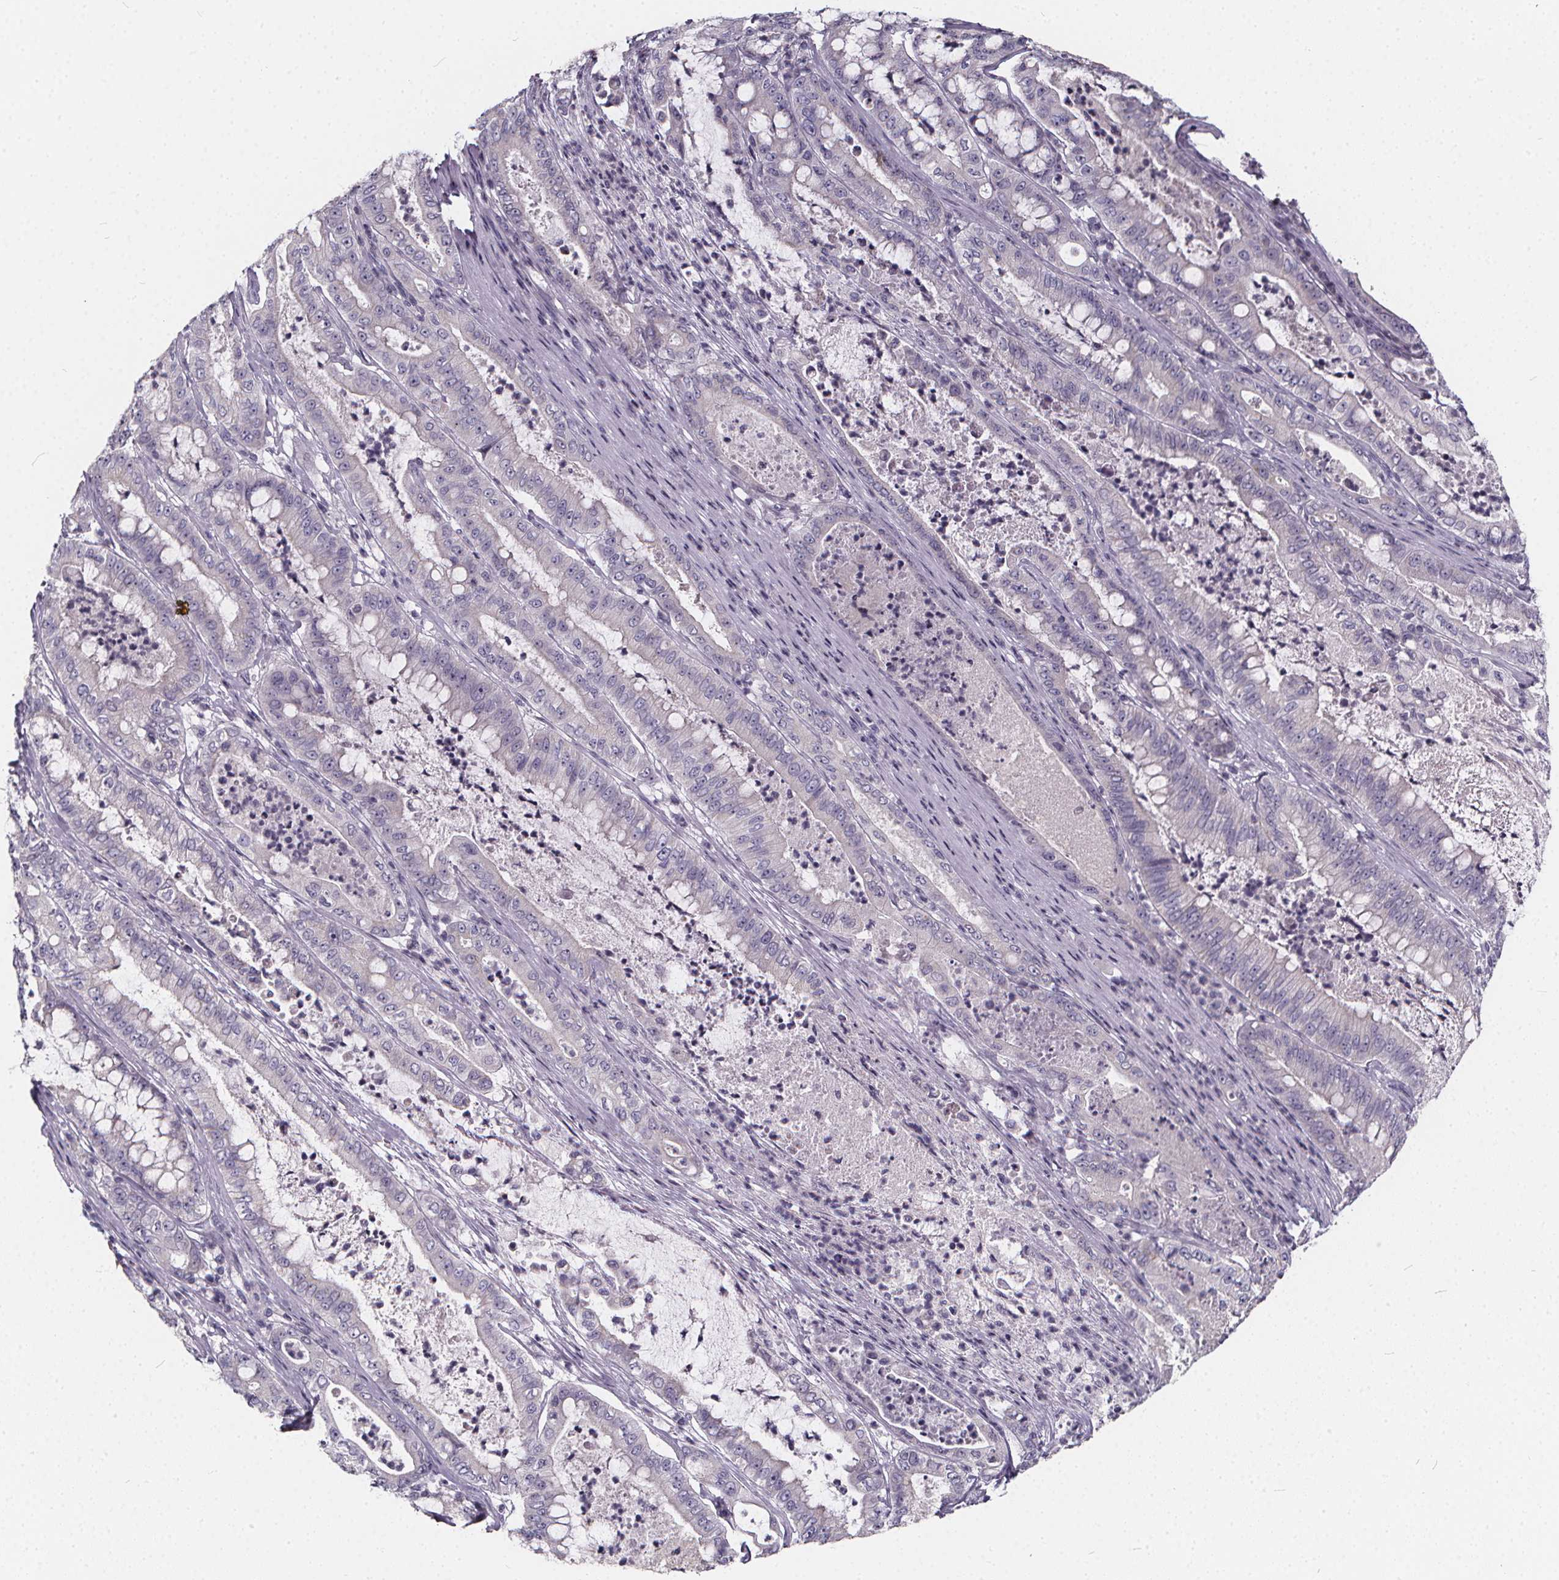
{"staining": {"intensity": "negative", "quantity": "none", "location": "none"}, "tissue": "pancreatic cancer", "cell_type": "Tumor cells", "image_type": "cancer", "snomed": [{"axis": "morphology", "description": "Adenocarcinoma, NOS"}, {"axis": "topography", "description": "Pancreas"}], "caption": "The histopathology image displays no staining of tumor cells in pancreatic cancer (adenocarcinoma). Nuclei are stained in blue.", "gene": "SPEF2", "patient": {"sex": "male", "age": 71}}